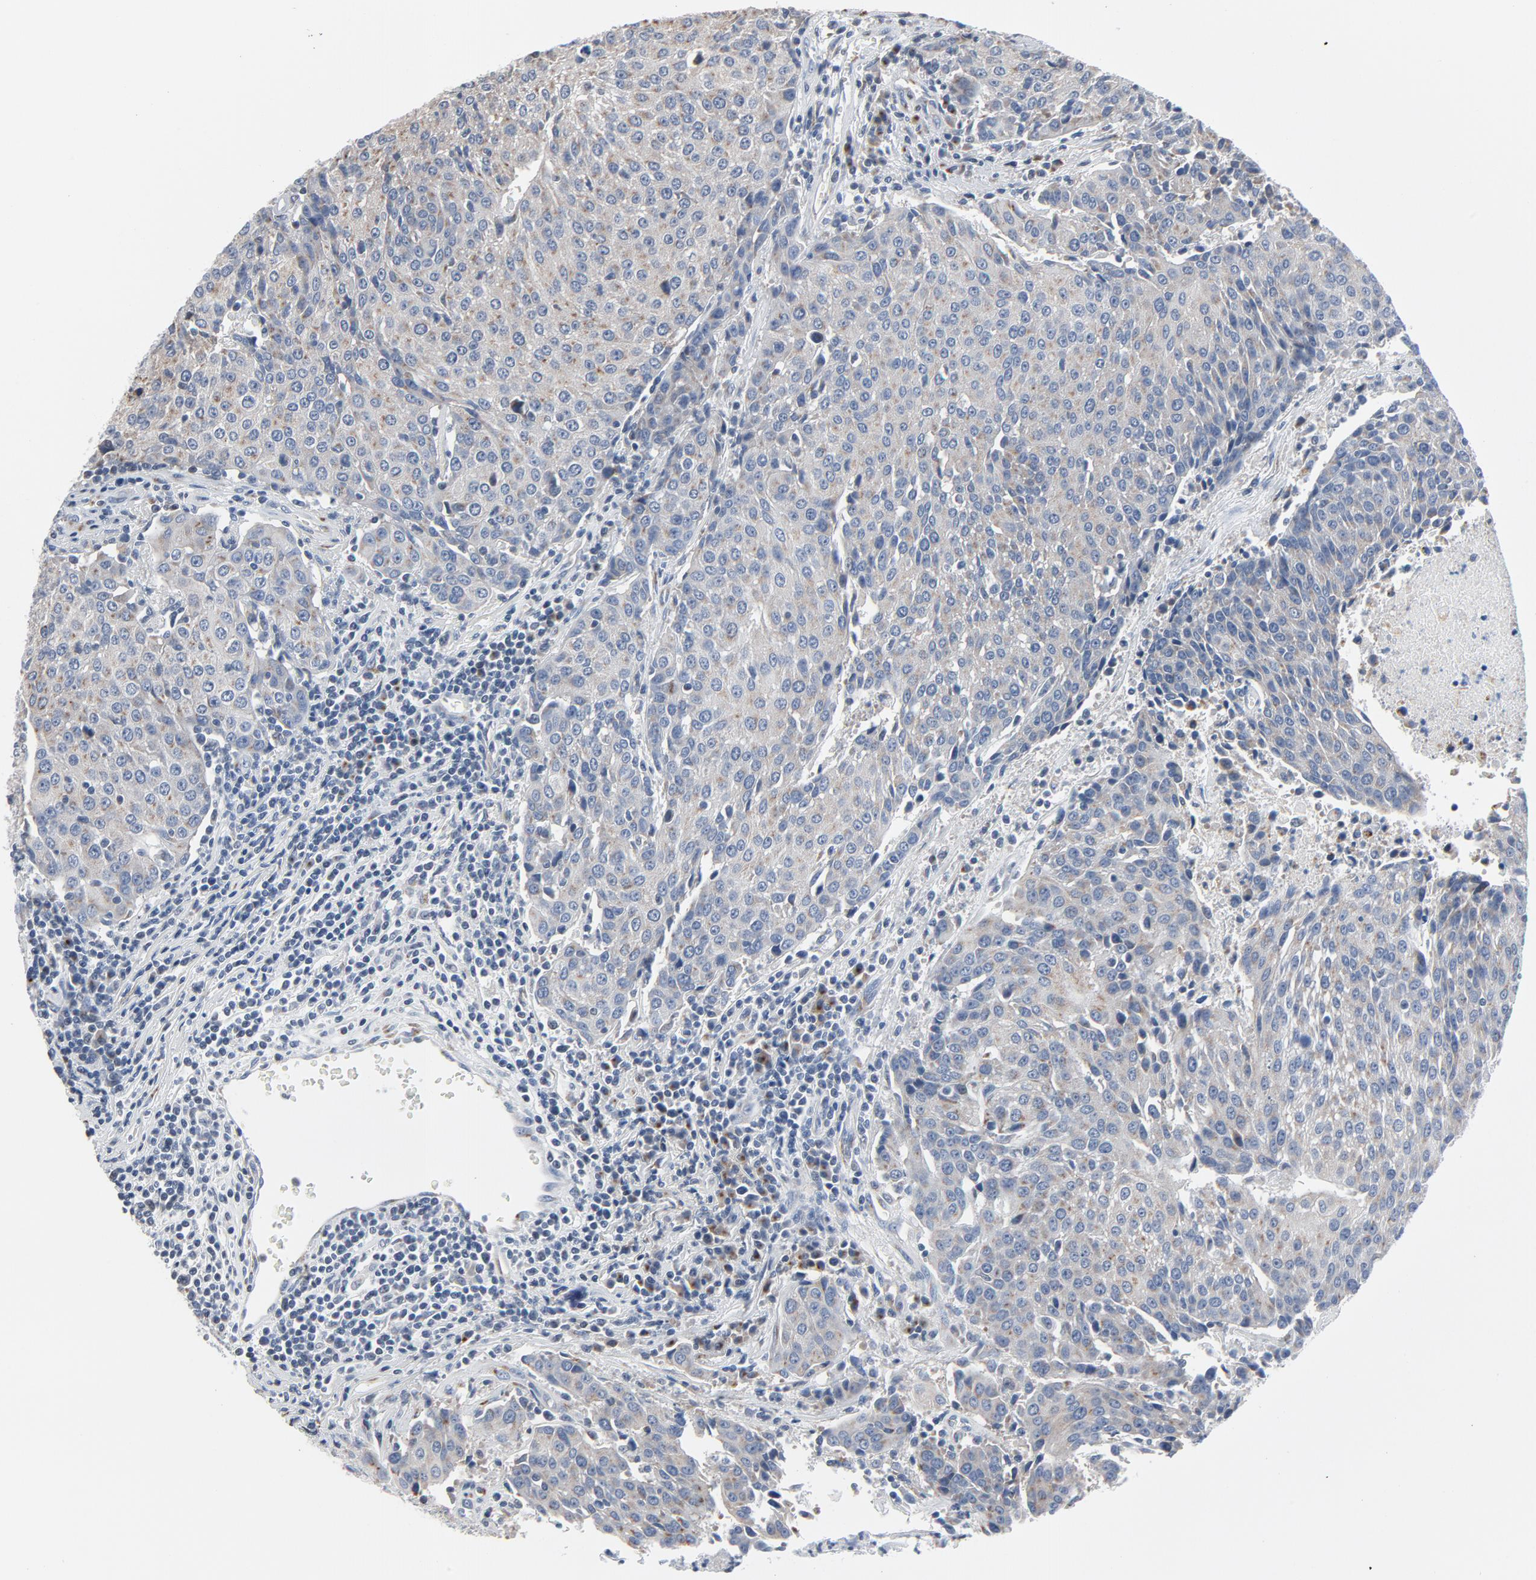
{"staining": {"intensity": "moderate", "quantity": "25%-75%", "location": "cytoplasmic/membranous"}, "tissue": "urothelial cancer", "cell_type": "Tumor cells", "image_type": "cancer", "snomed": [{"axis": "morphology", "description": "Urothelial carcinoma, High grade"}, {"axis": "topography", "description": "Urinary bladder"}], "caption": "Urothelial cancer stained for a protein reveals moderate cytoplasmic/membranous positivity in tumor cells.", "gene": "YIPF6", "patient": {"sex": "female", "age": 85}}